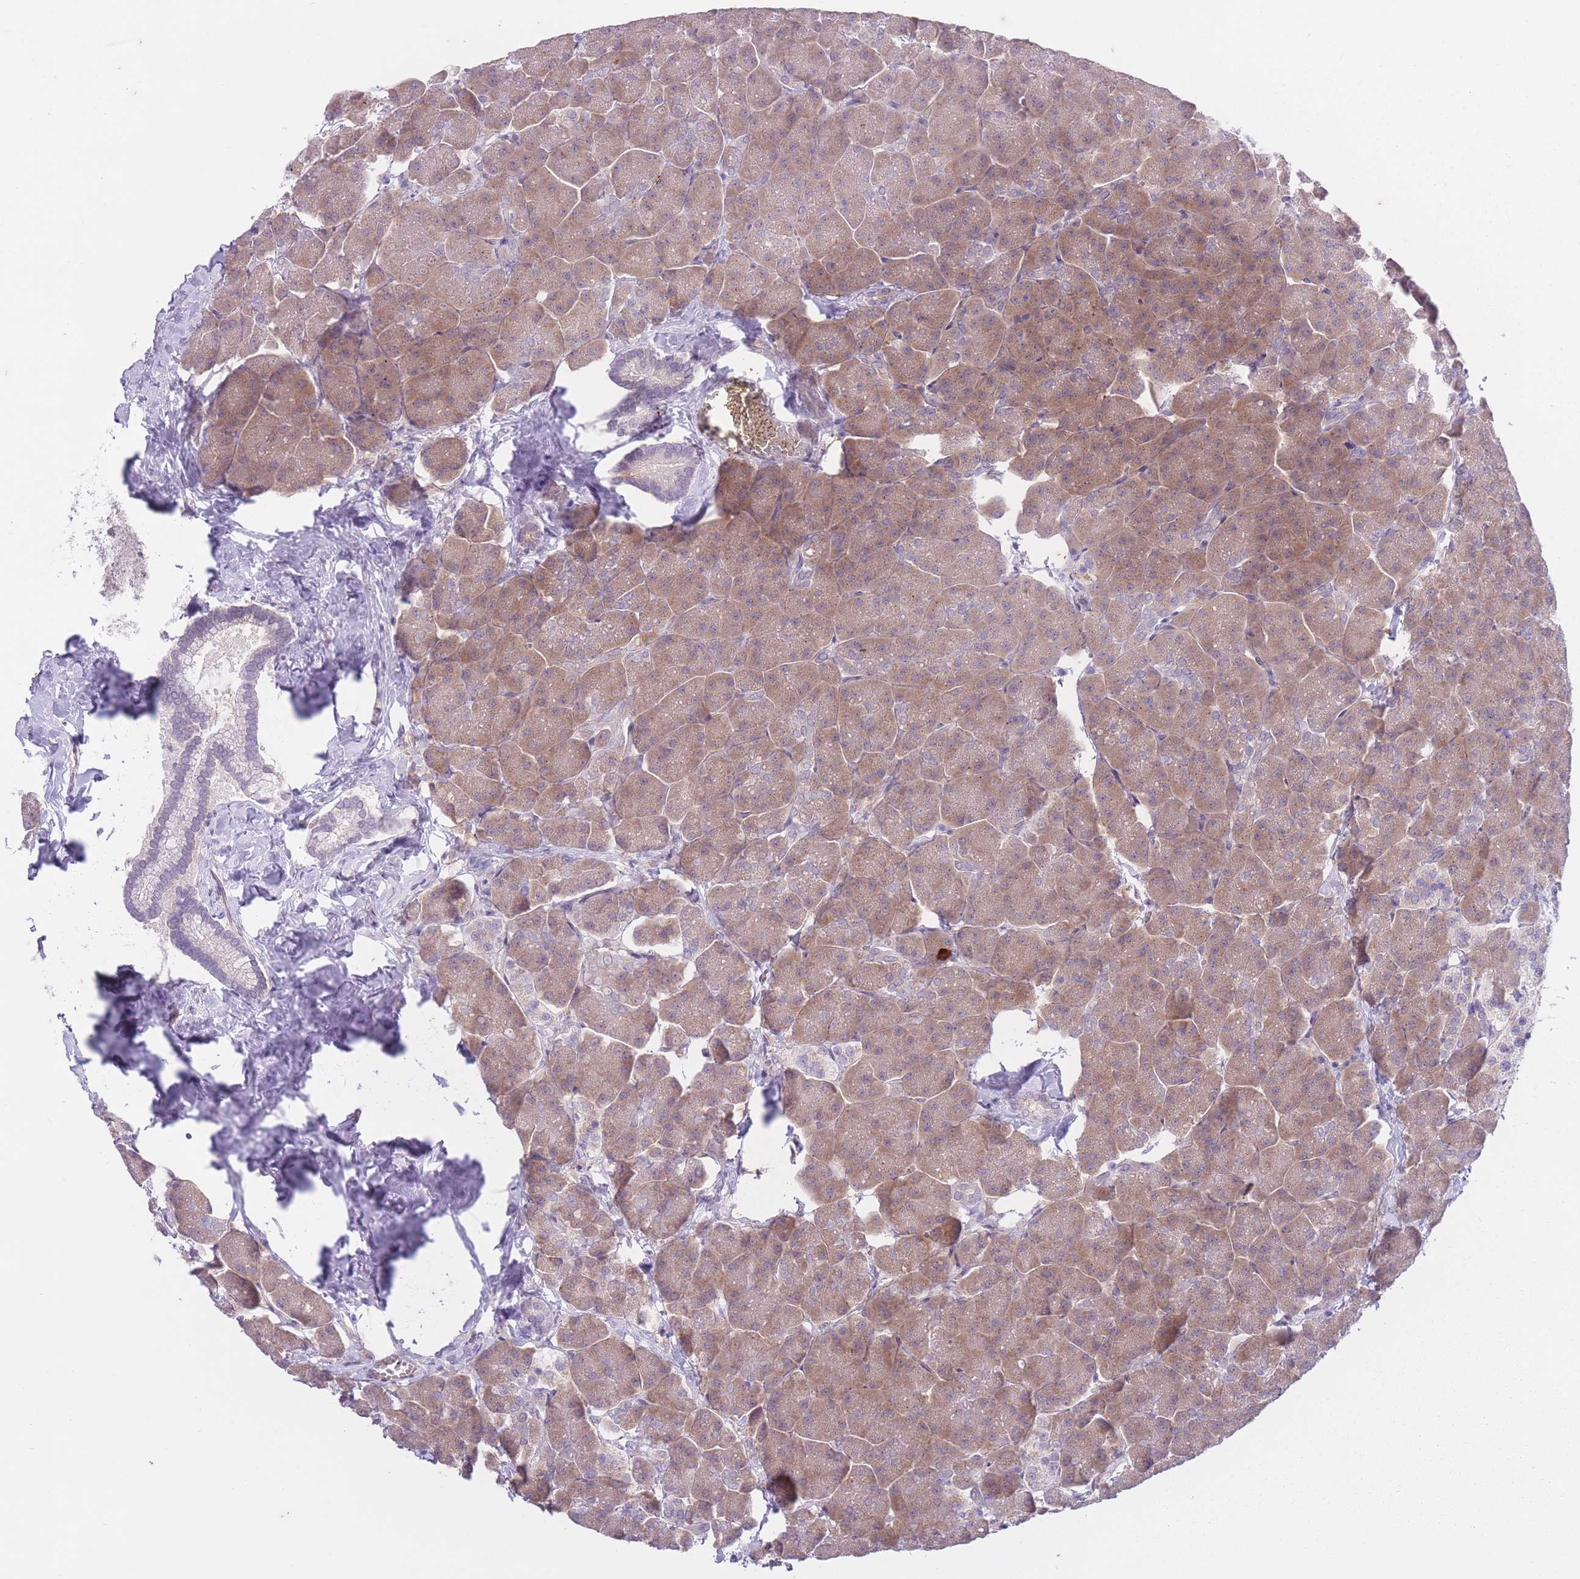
{"staining": {"intensity": "moderate", "quantity": ">75%", "location": "cytoplasmic/membranous"}, "tissue": "pancreas", "cell_type": "Exocrine glandular cells", "image_type": "normal", "snomed": [{"axis": "morphology", "description": "Normal tissue, NOS"}, {"axis": "topography", "description": "Pancreas"}, {"axis": "topography", "description": "Peripheral nerve tissue"}], "caption": "Immunohistochemistry (DAB) staining of benign pancreas displays moderate cytoplasmic/membranous protein expression in about >75% of exocrine glandular cells. (DAB = brown stain, brightfield microscopy at high magnification).", "gene": "ARPIN", "patient": {"sex": "male", "age": 54}}